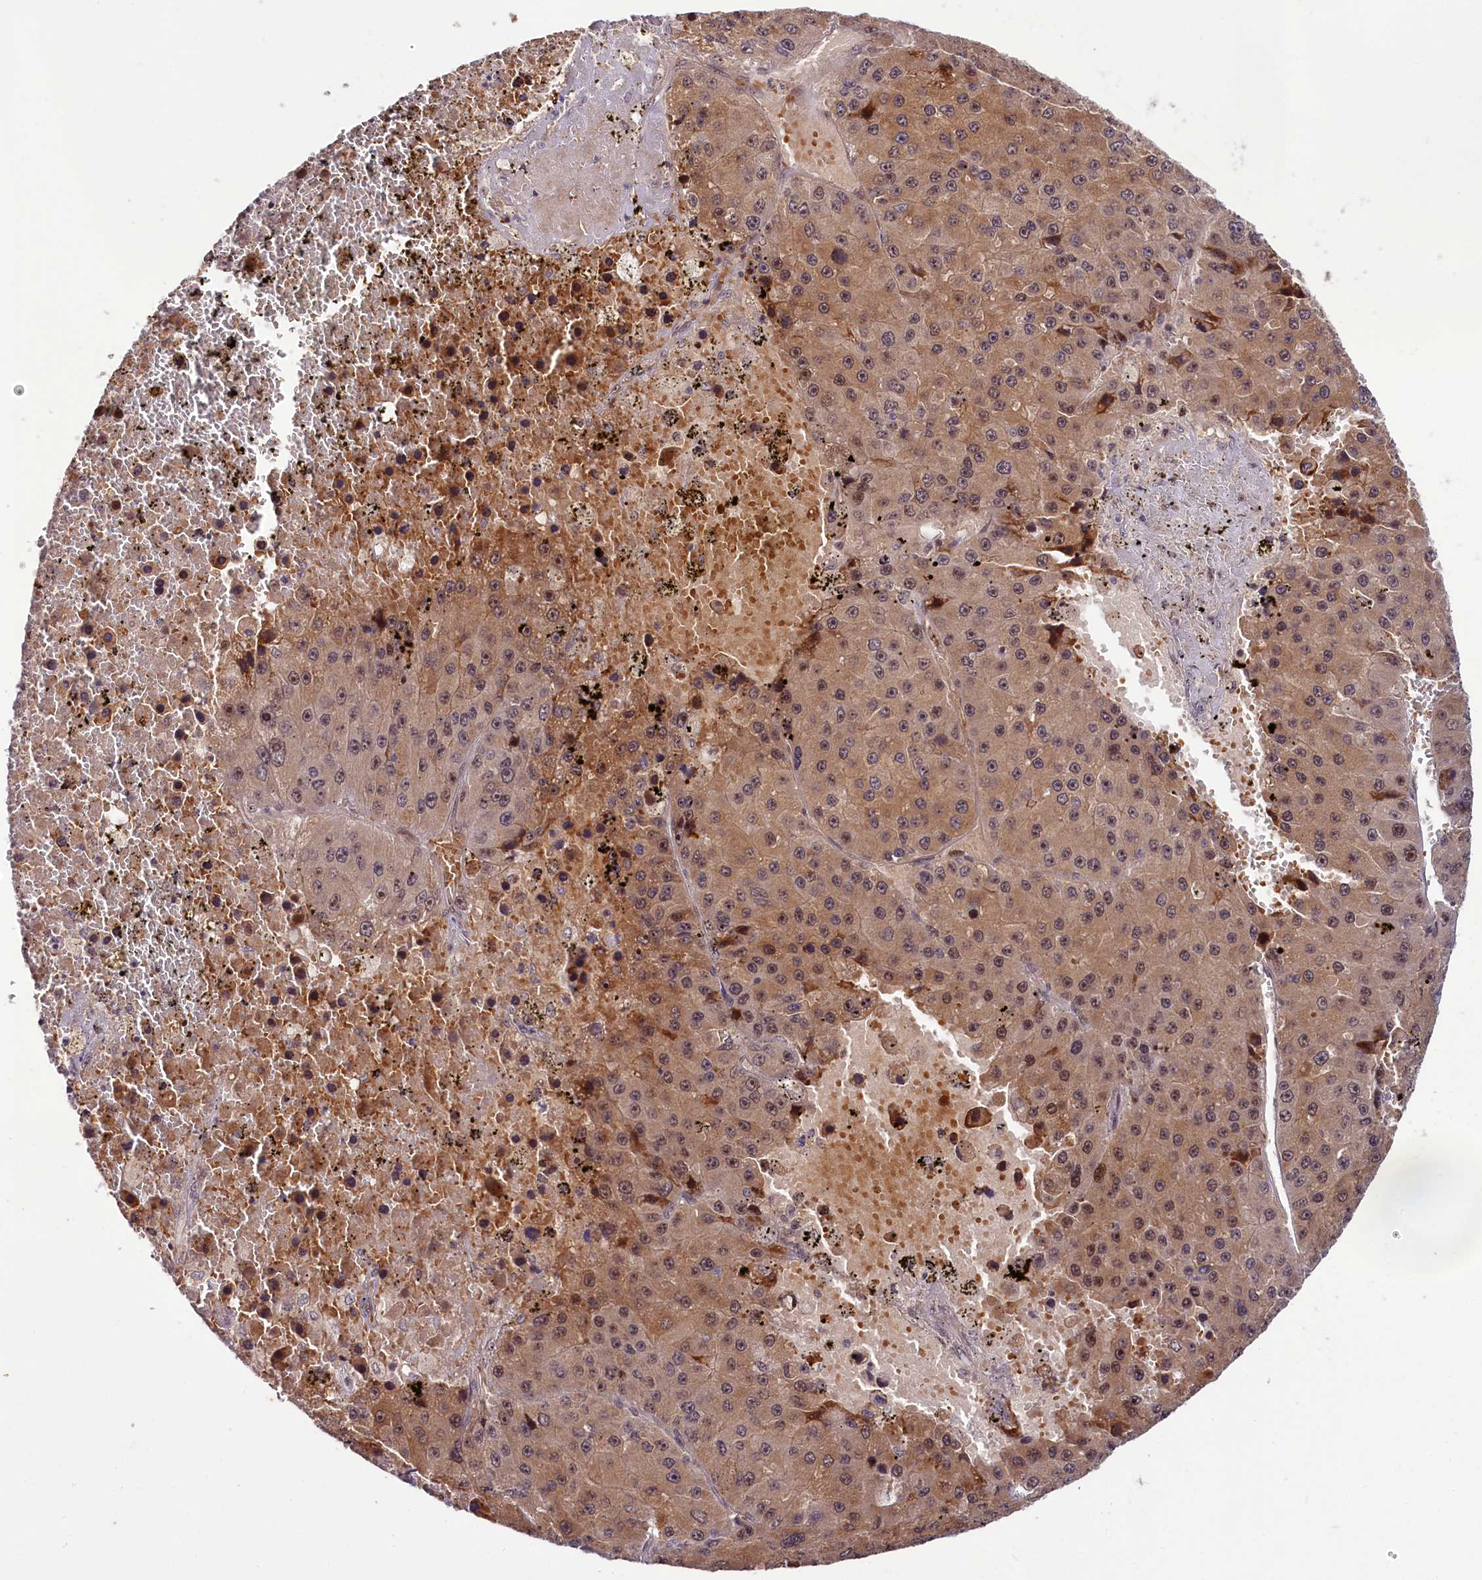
{"staining": {"intensity": "moderate", "quantity": ">75%", "location": "cytoplasmic/membranous"}, "tissue": "liver cancer", "cell_type": "Tumor cells", "image_type": "cancer", "snomed": [{"axis": "morphology", "description": "Carcinoma, Hepatocellular, NOS"}, {"axis": "topography", "description": "Liver"}], "caption": "Protein analysis of liver cancer tissue exhibits moderate cytoplasmic/membranous expression in approximately >75% of tumor cells. The staining was performed using DAB, with brown indicating positive protein expression. Nuclei are stained blue with hematoxylin.", "gene": "N4BP2L1", "patient": {"sex": "female", "age": 73}}